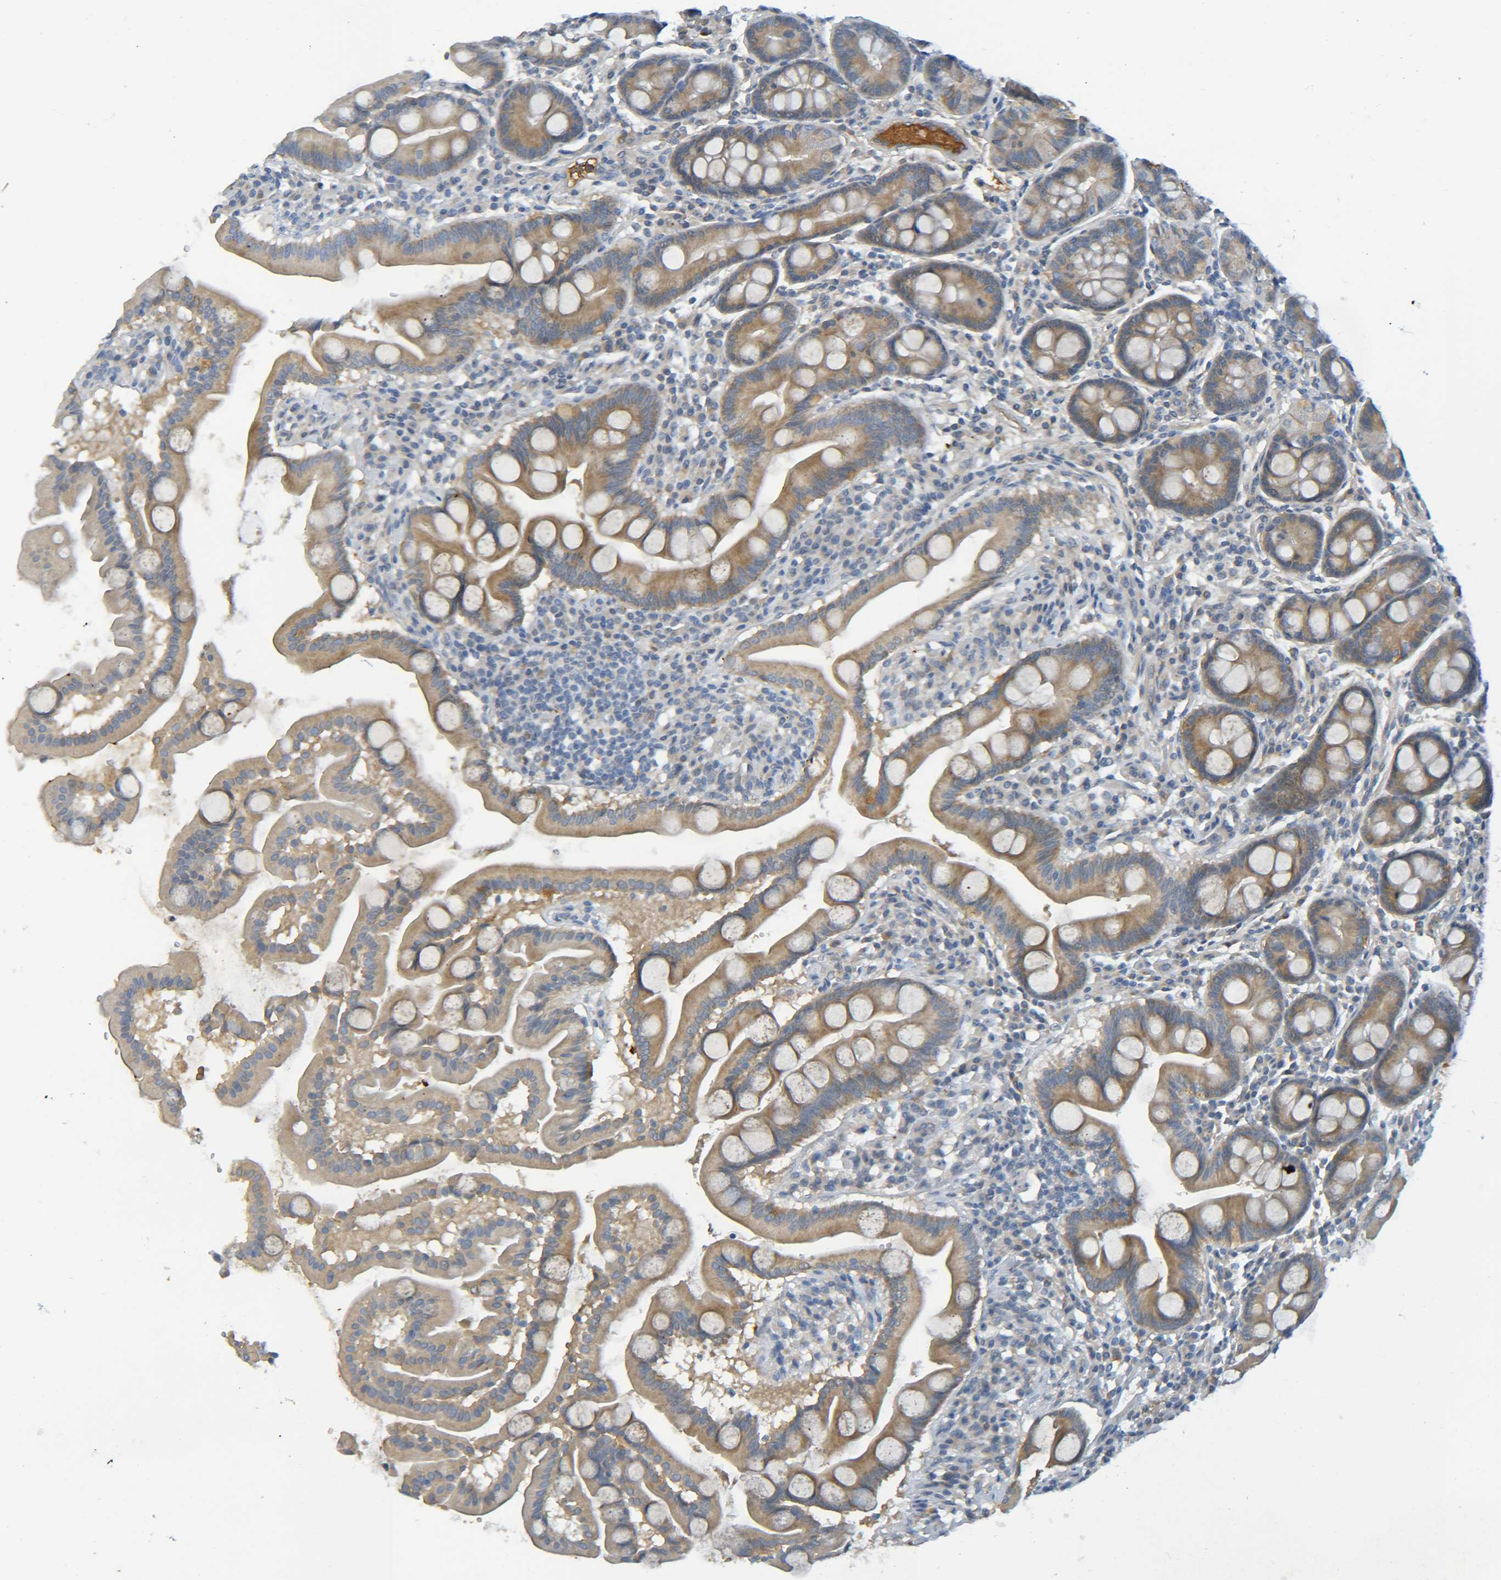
{"staining": {"intensity": "moderate", "quantity": ">75%", "location": "cytoplasmic/membranous"}, "tissue": "duodenum", "cell_type": "Glandular cells", "image_type": "normal", "snomed": [{"axis": "morphology", "description": "Normal tissue, NOS"}, {"axis": "topography", "description": "Duodenum"}], "caption": "Protein staining of benign duodenum demonstrates moderate cytoplasmic/membranous positivity in approximately >75% of glandular cells.", "gene": "C1QA", "patient": {"sex": "male", "age": 50}}